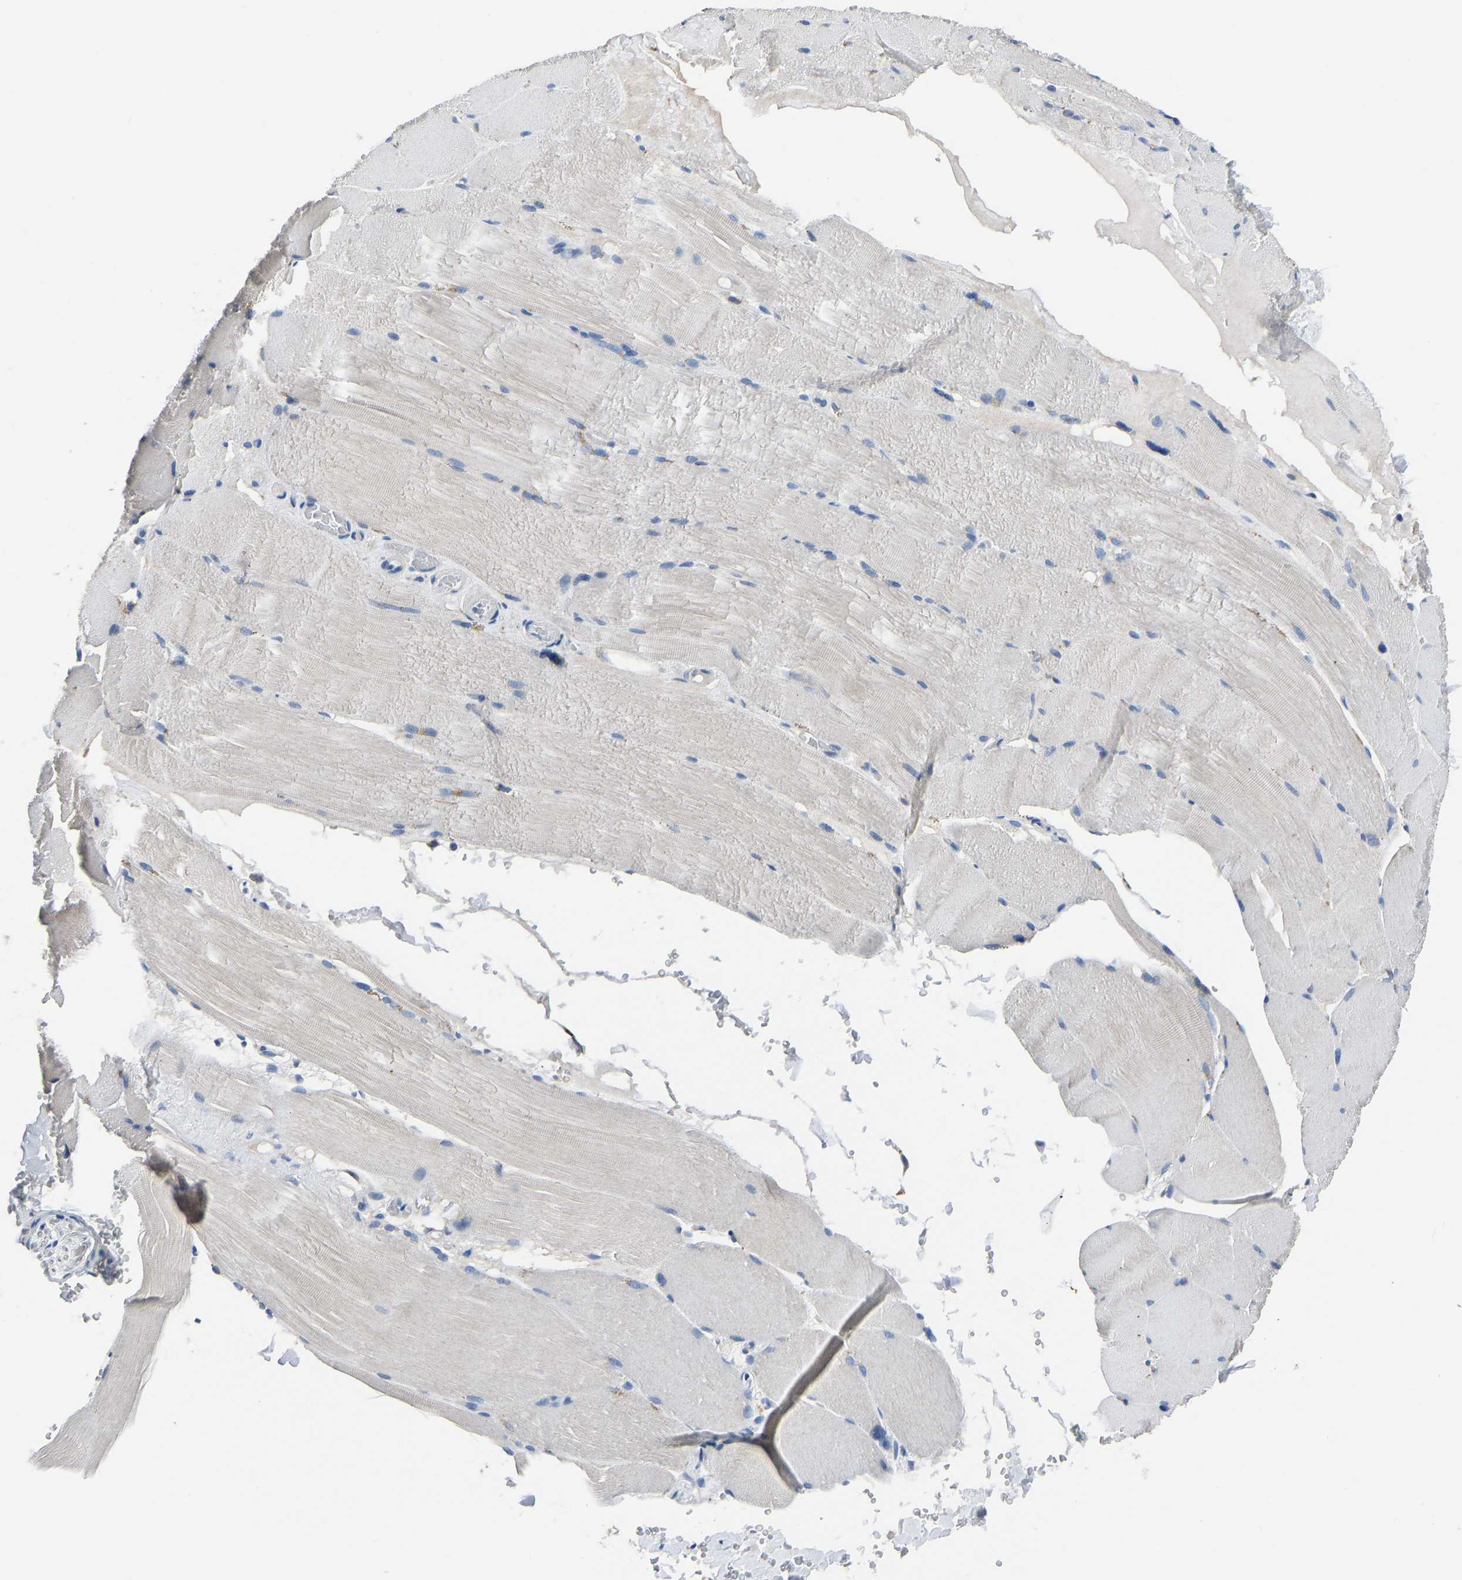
{"staining": {"intensity": "negative", "quantity": "none", "location": "none"}, "tissue": "skeletal muscle", "cell_type": "Myocytes", "image_type": "normal", "snomed": [{"axis": "morphology", "description": "Normal tissue, NOS"}, {"axis": "topography", "description": "Skin"}, {"axis": "topography", "description": "Skeletal muscle"}], "caption": "IHC of normal skeletal muscle demonstrates no expression in myocytes.", "gene": "ATP6V1E1", "patient": {"sex": "male", "age": 83}}